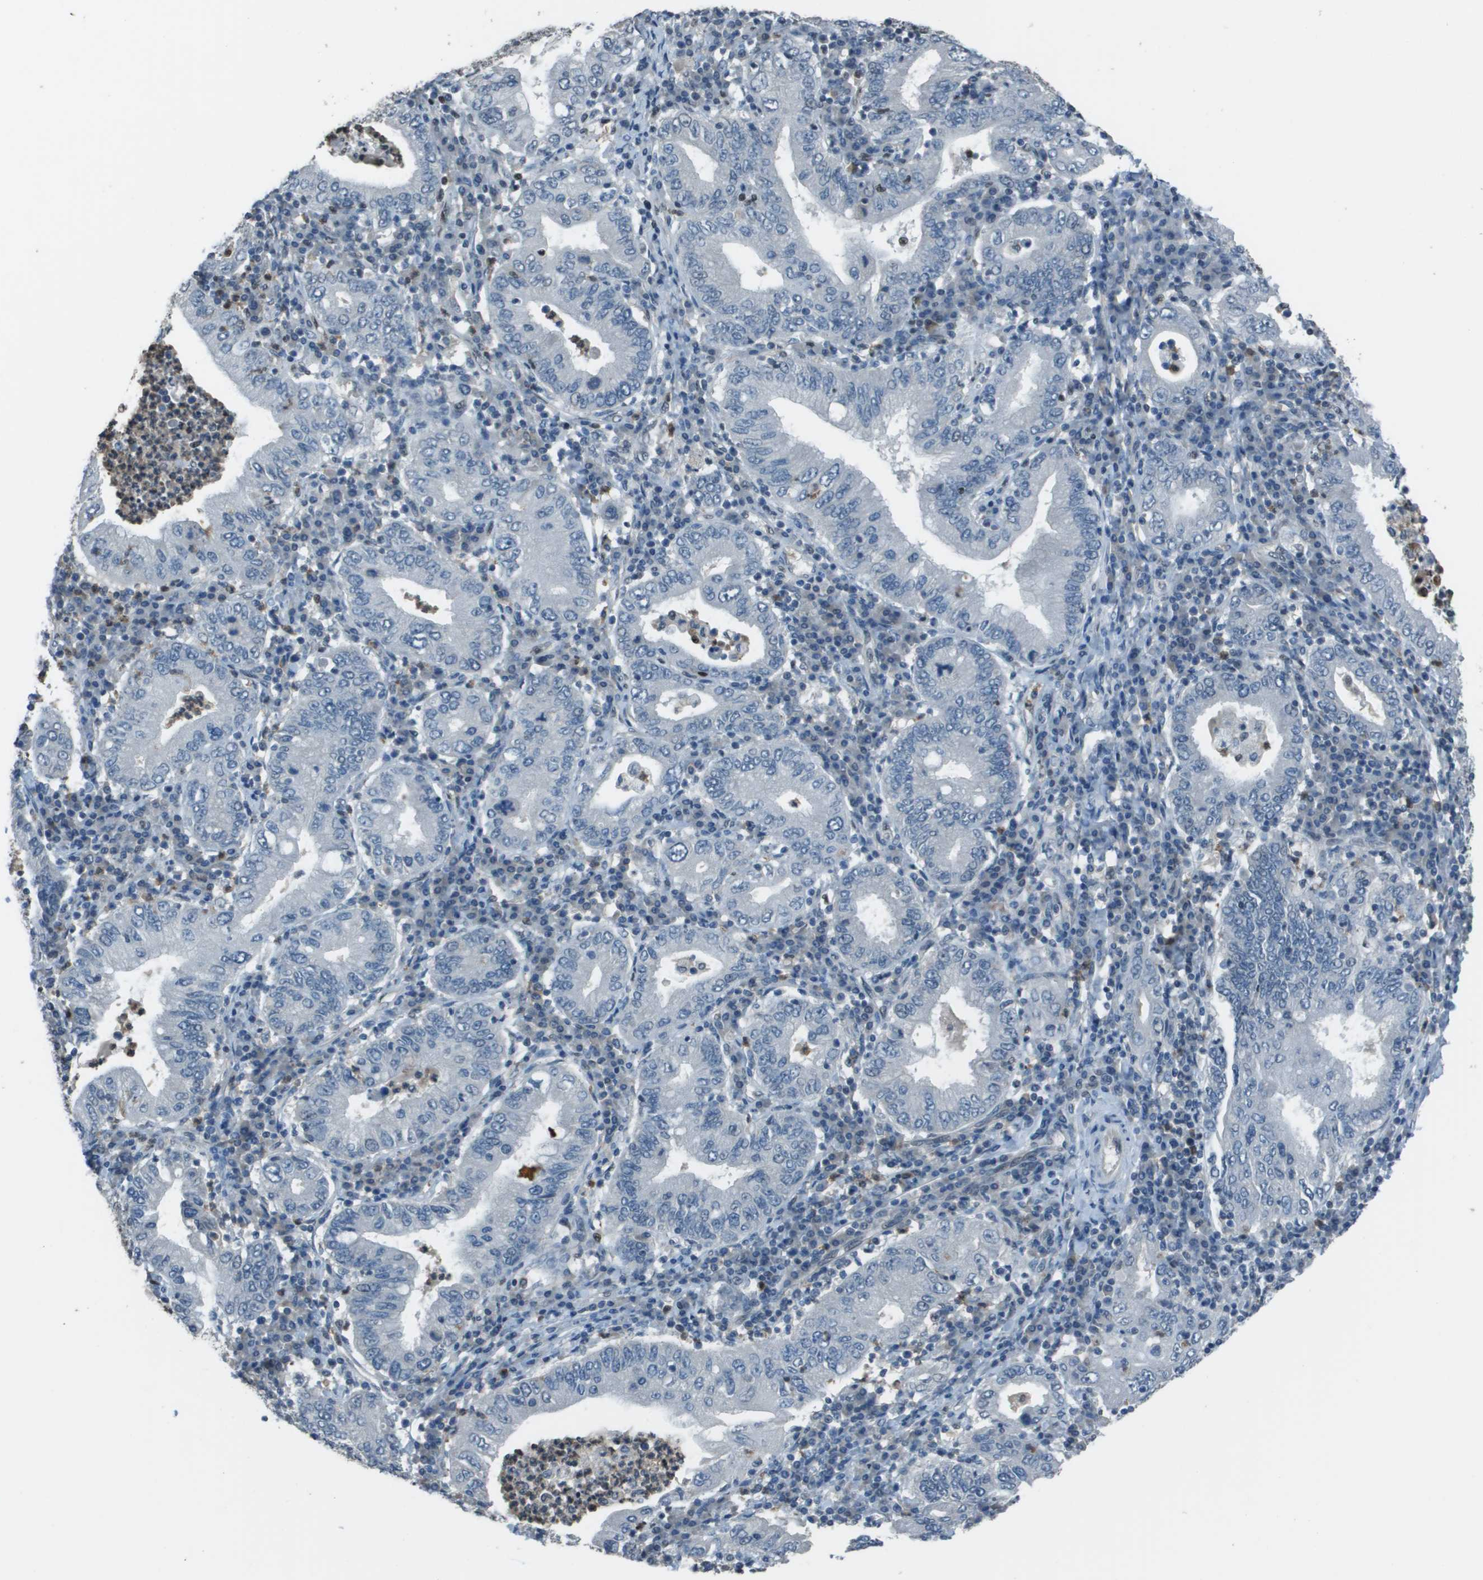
{"staining": {"intensity": "negative", "quantity": "none", "location": "none"}, "tissue": "stomach cancer", "cell_type": "Tumor cells", "image_type": "cancer", "snomed": [{"axis": "morphology", "description": "Normal tissue, NOS"}, {"axis": "morphology", "description": "Adenocarcinoma, NOS"}, {"axis": "topography", "description": "Esophagus"}, {"axis": "topography", "description": "Stomach, upper"}, {"axis": "topography", "description": "Peripheral nerve tissue"}], "caption": "Immunohistochemistry photomicrograph of stomach adenocarcinoma stained for a protein (brown), which reveals no positivity in tumor cells.", "gene": "DEPDC1", "patient": {"sex": "male", "age": 62}}